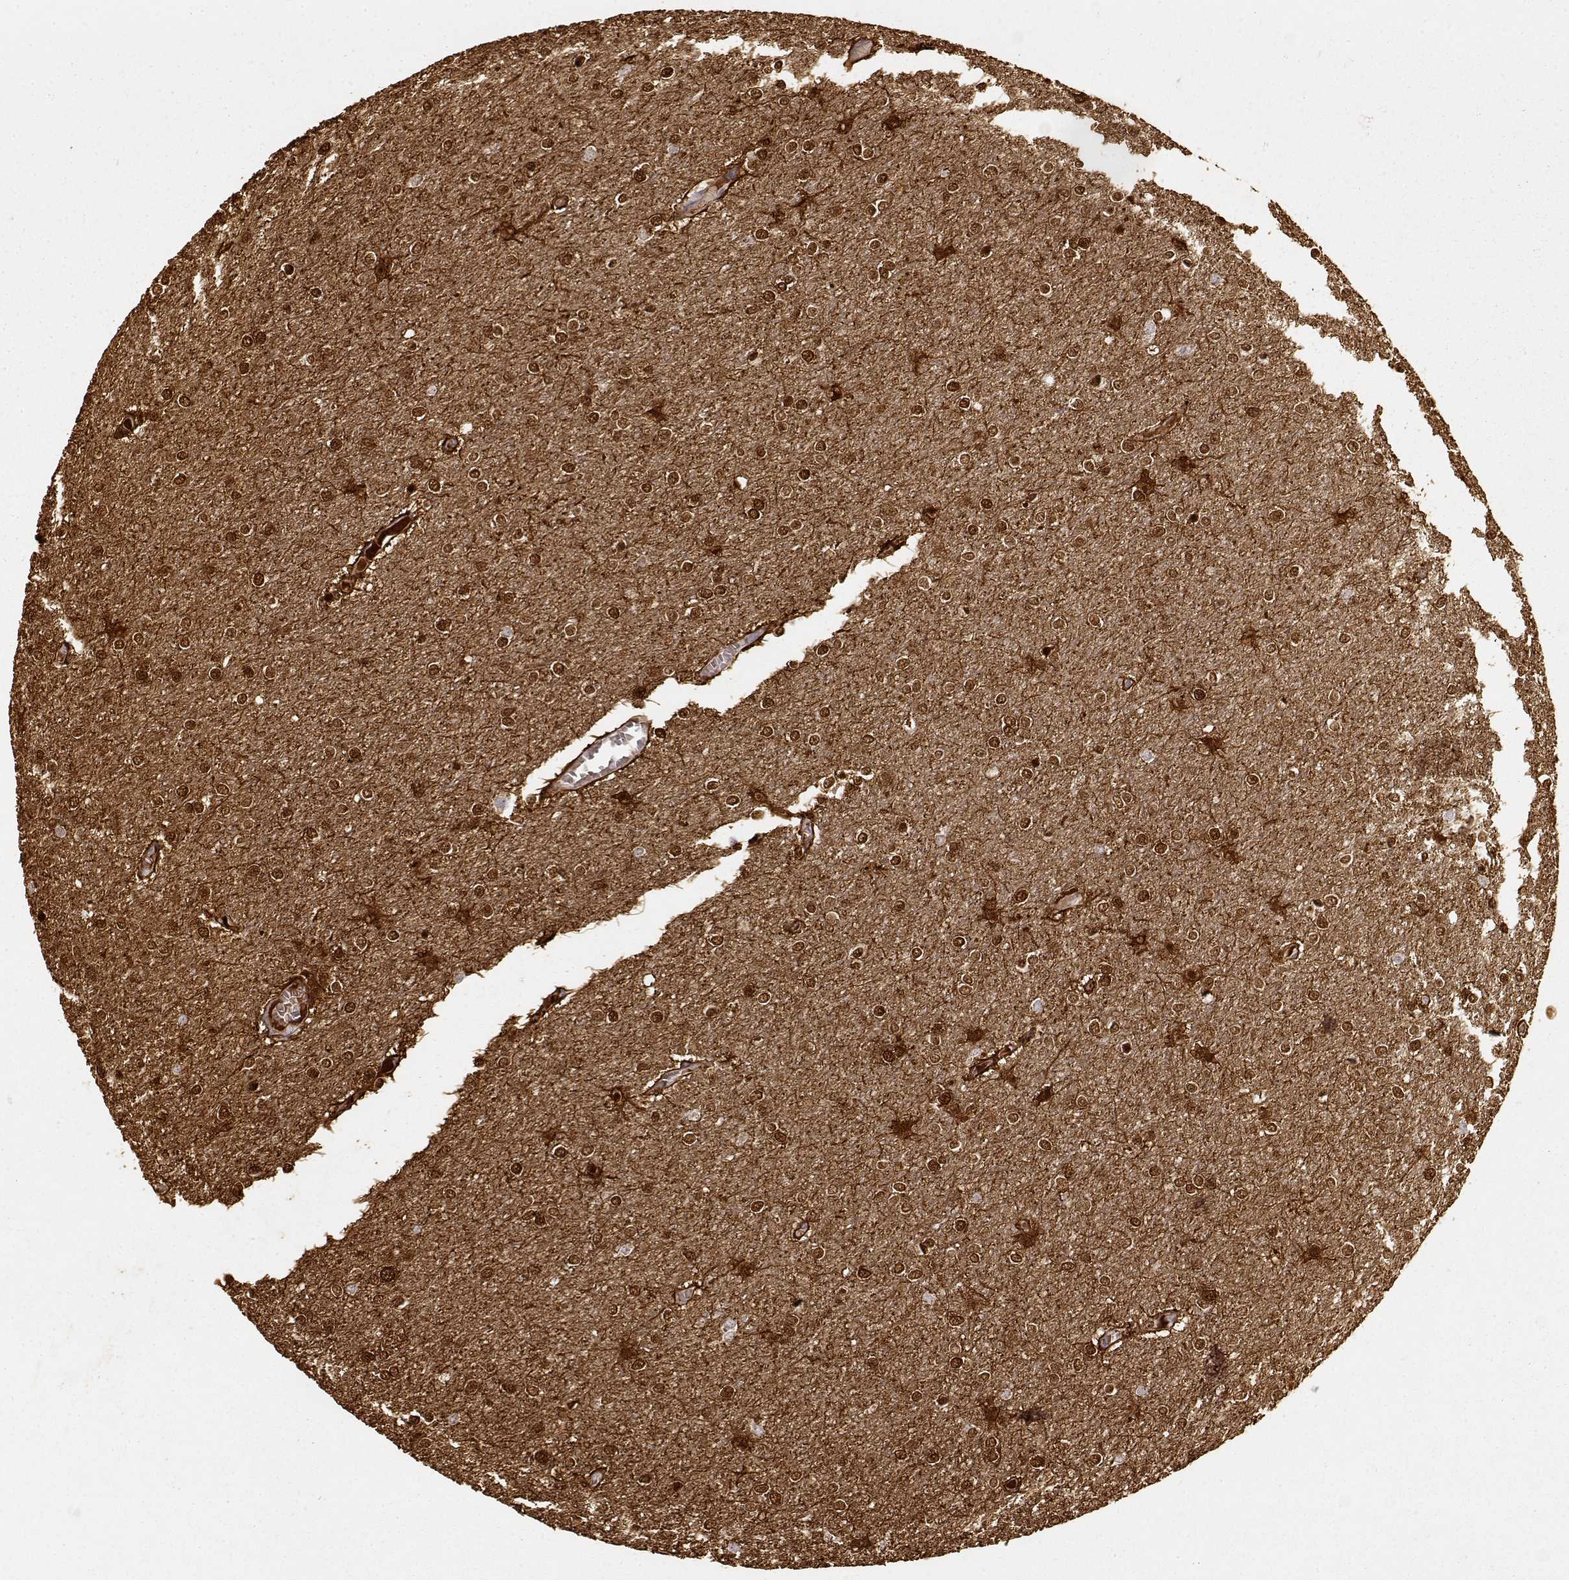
{"staining": {"intensity": "strong", "quantity": ">75%", "location": "cytoplasmic/membranous,nuclear"}, "tissue": "glioma", "cell_type": "Tumor cells", "image_type": "cancer", "snomed": [{"axis": "morphology", "description": "Glioma, malignant, High grade"}, {"axis": "topography", "description": "Brain"}], "caption": "Glioma tissue displays strong cytoplasmic/membranous and nuclear expression in about >75% of tumor cells (brown staining indicates protein expression, while blue staining denotes nuclei).", "gene": "S100B", "patient": {"sex": "female", "age": 61}}